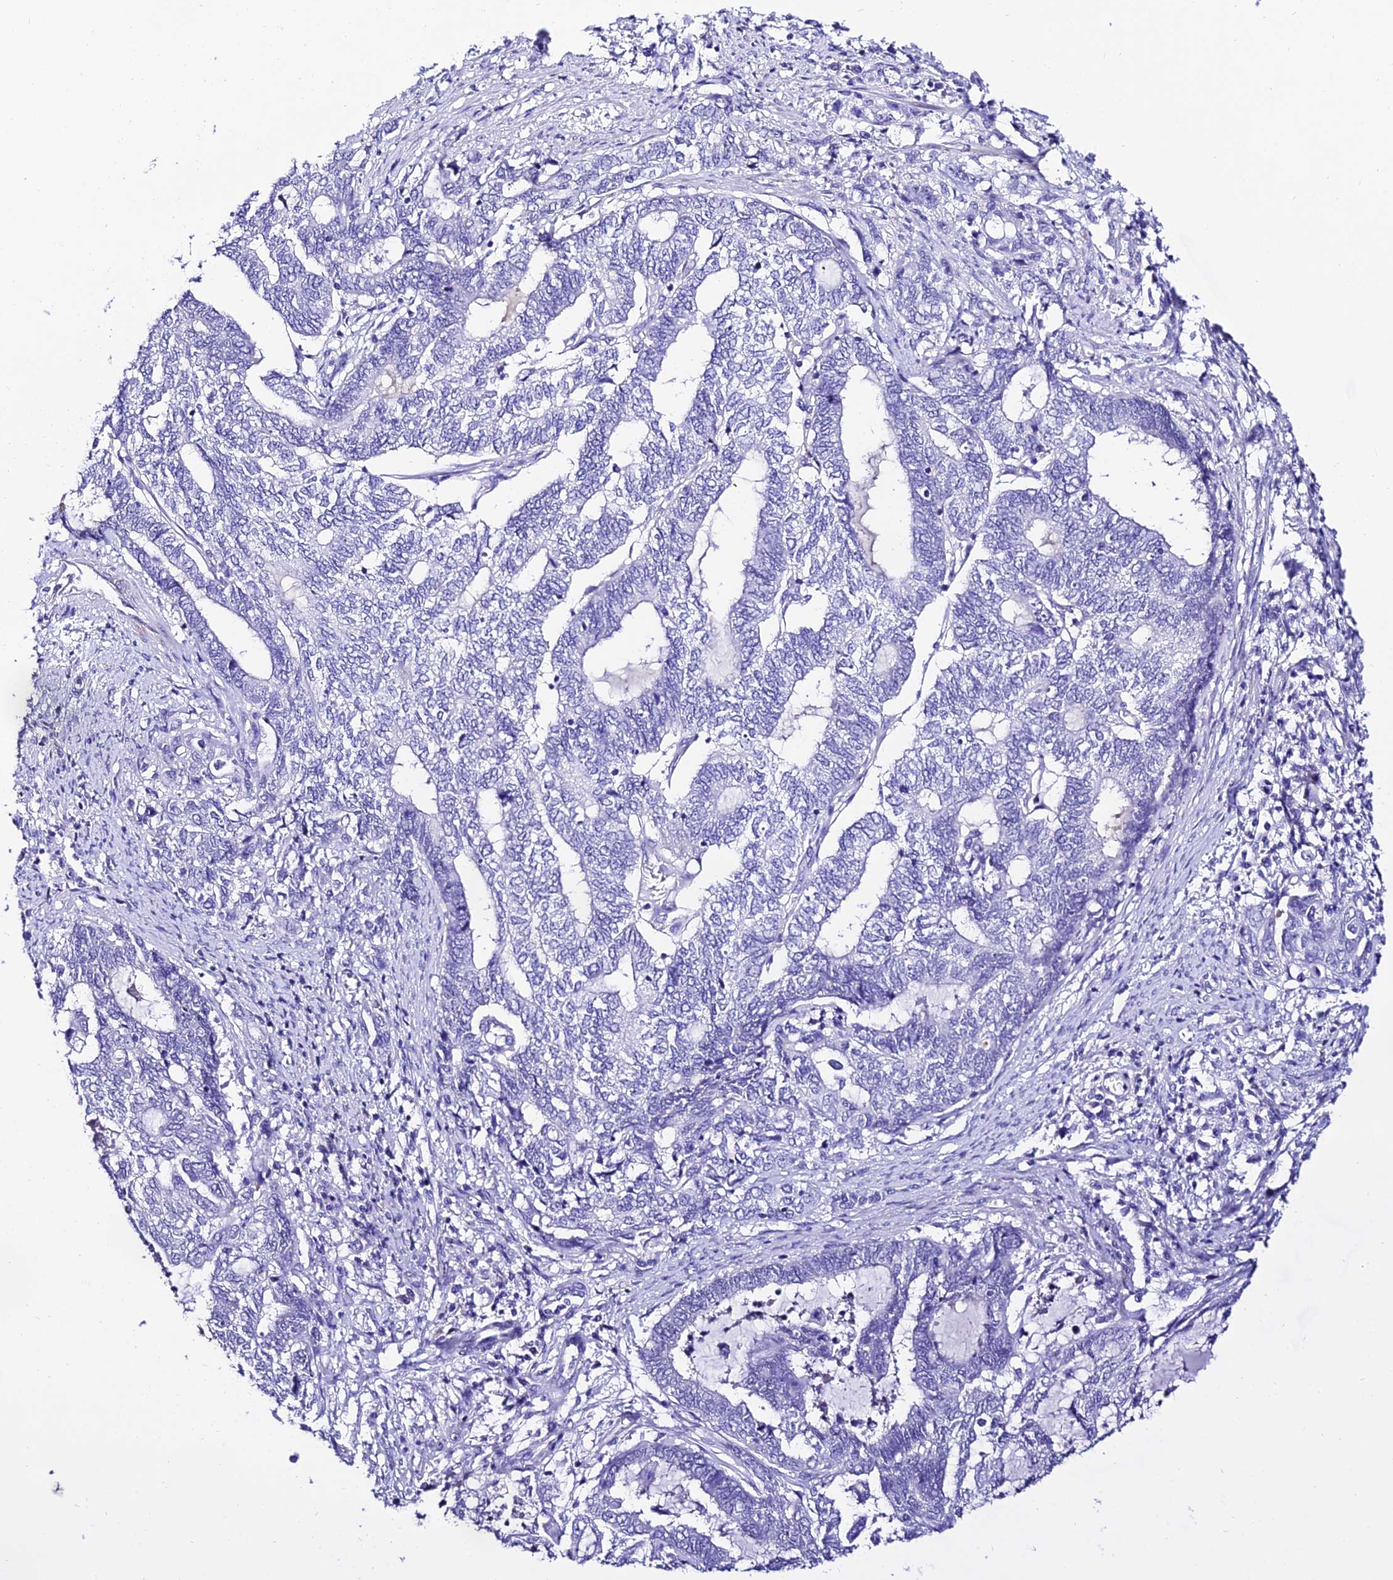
{"staining": {"intensity": "negative", "quantity": "none", "location": "none"}, "tissue": "endometrial cancer", "cell_type": "Tumor cells", "image_type": "cancer", "snomed": [{"axis": "morphology", "description": "Adenocarcinoma, NOS"}, {"axis": "topography", "description": "Uterus"}, {"axis": "topography", "description": "Endometrium"}], "caption": "The photomicrograph reveals no staining of tumor cells in endometrial cancer. (Stains: DAB (3,3'-diaminobenzidine) IHC with hematoxylin counter stain, Microscopy: brightfield microscopy at high magnification).", "gene": "DEFB106A", "patient": {"sex": "female", "age": 70}}